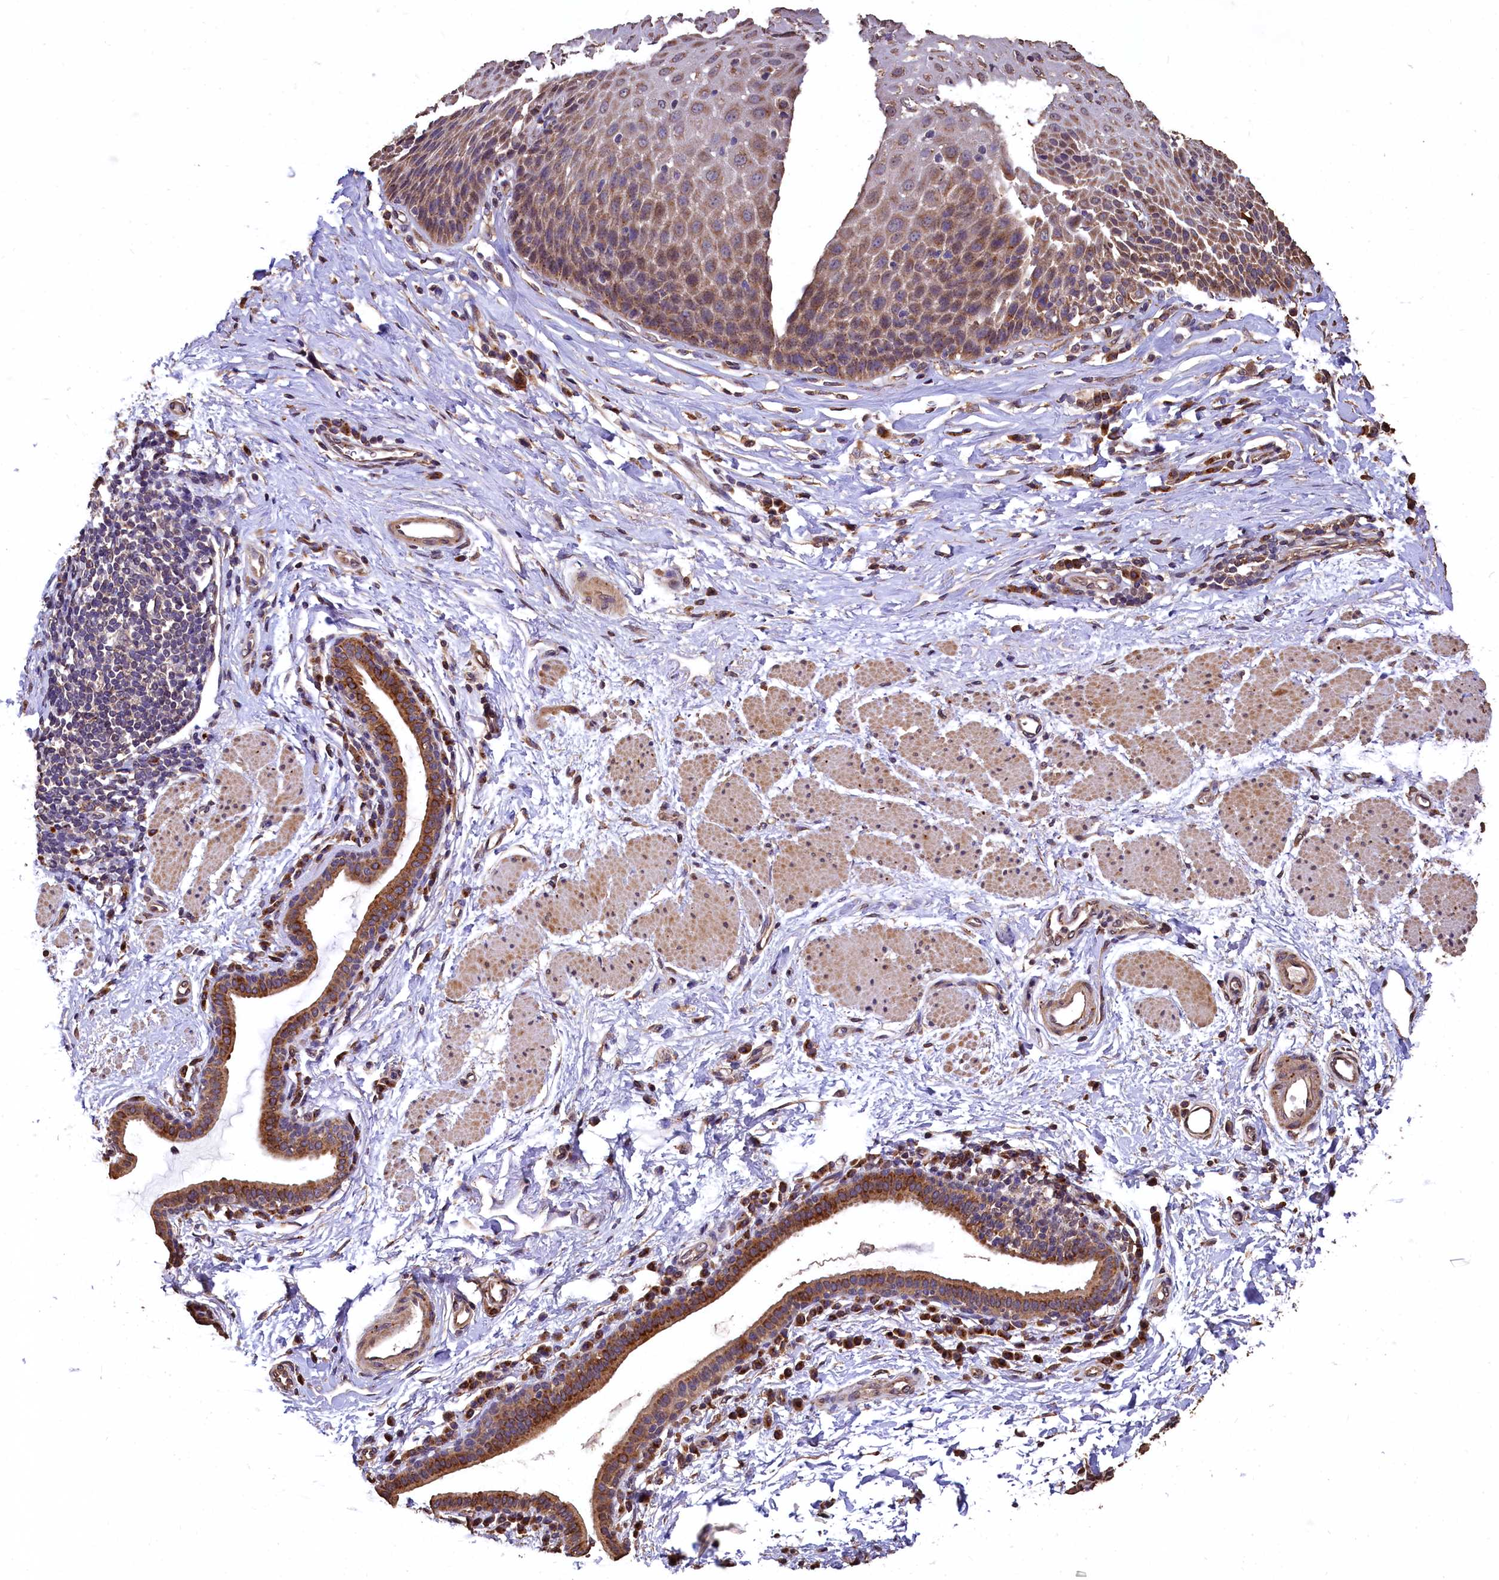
{"staining": {"intensity": "moderate", "quantity": ">75%", "location": "cytoplasmic/membranous,nuclear"}, "tissue": "esophagus", "cell_type": "Squamous epithelial cells", "image_type": "normal", "snomed": [{"axis": "morphology", "description": "Normal tissue, NOS"}, {"axis": "topography", "description": "Esophagus"}], "caption": "A brown stain labels moderate cytoplasmic/membranous,nuclear expression of a protein in squamous epithelial cells of unremarkable esophagus. Ihc stains the protein in brown and the nuclei are stained blue.", "gene": "LSM4", "patient": {"sex": "female", "age": 61}}